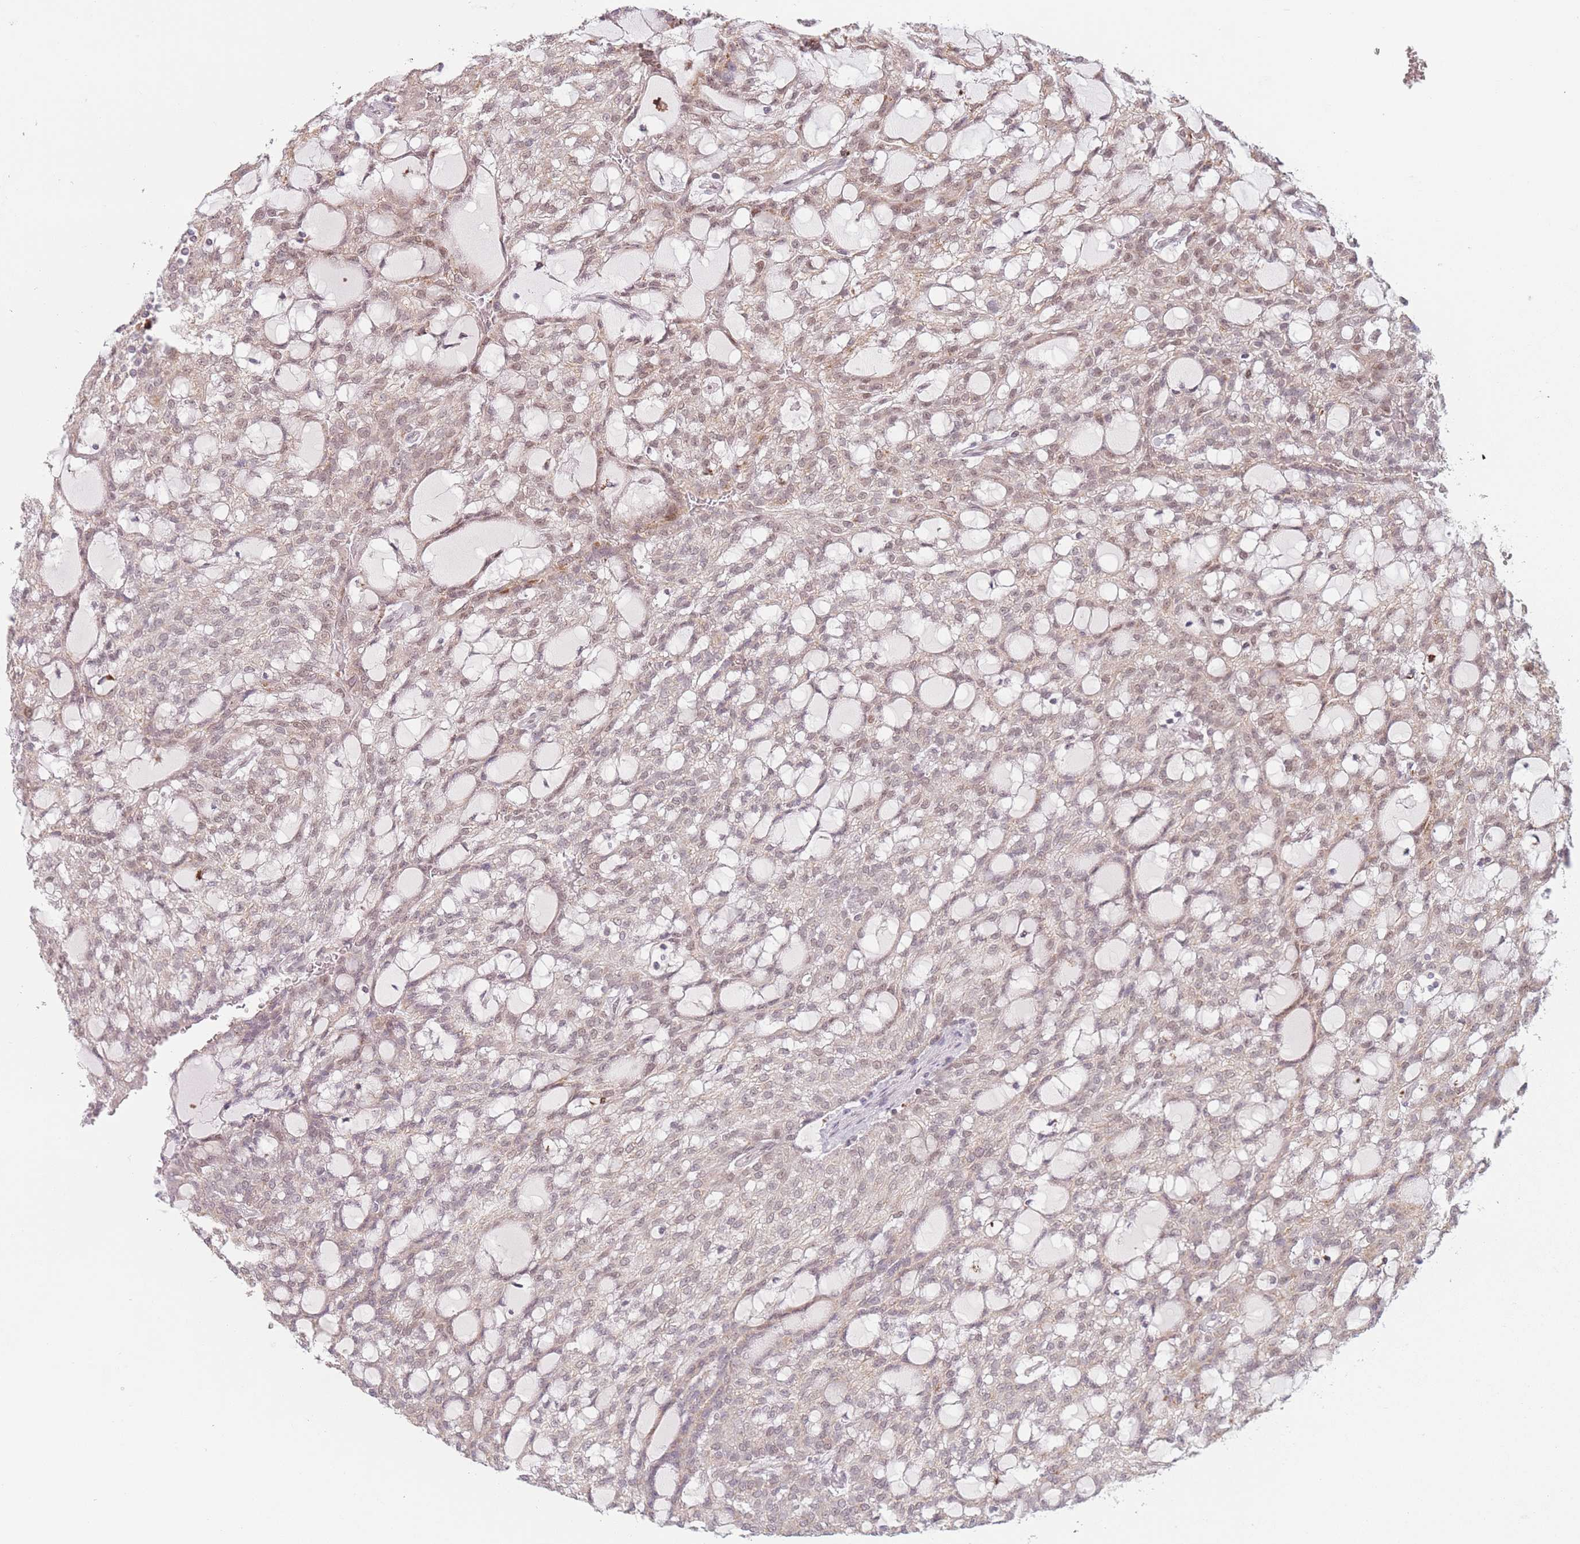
{"staining": {"intensity": "moderate", "quantity": "25%-75%", "location": "cytoplasmic/membranous,nuclear"}, "tissue": "renal cancer", "cell_type": "Tumor cells", "image_type": "cancer", "snomed": [{"axis": "morphology", "description": "Adenocarcinoma, NOS"}, {"axis": "topography", "description": "Kidney"}], "caption": "This histopathology image shows immunohistochemistry staining of renal cancer (adenocarcinoma), with medium moderate cytoplasmic/membranous and nuclear staining in about 25%-75% of tumor cells.", "gene": "OR10C1", "patient": {"sex": "male", "age": 63}}